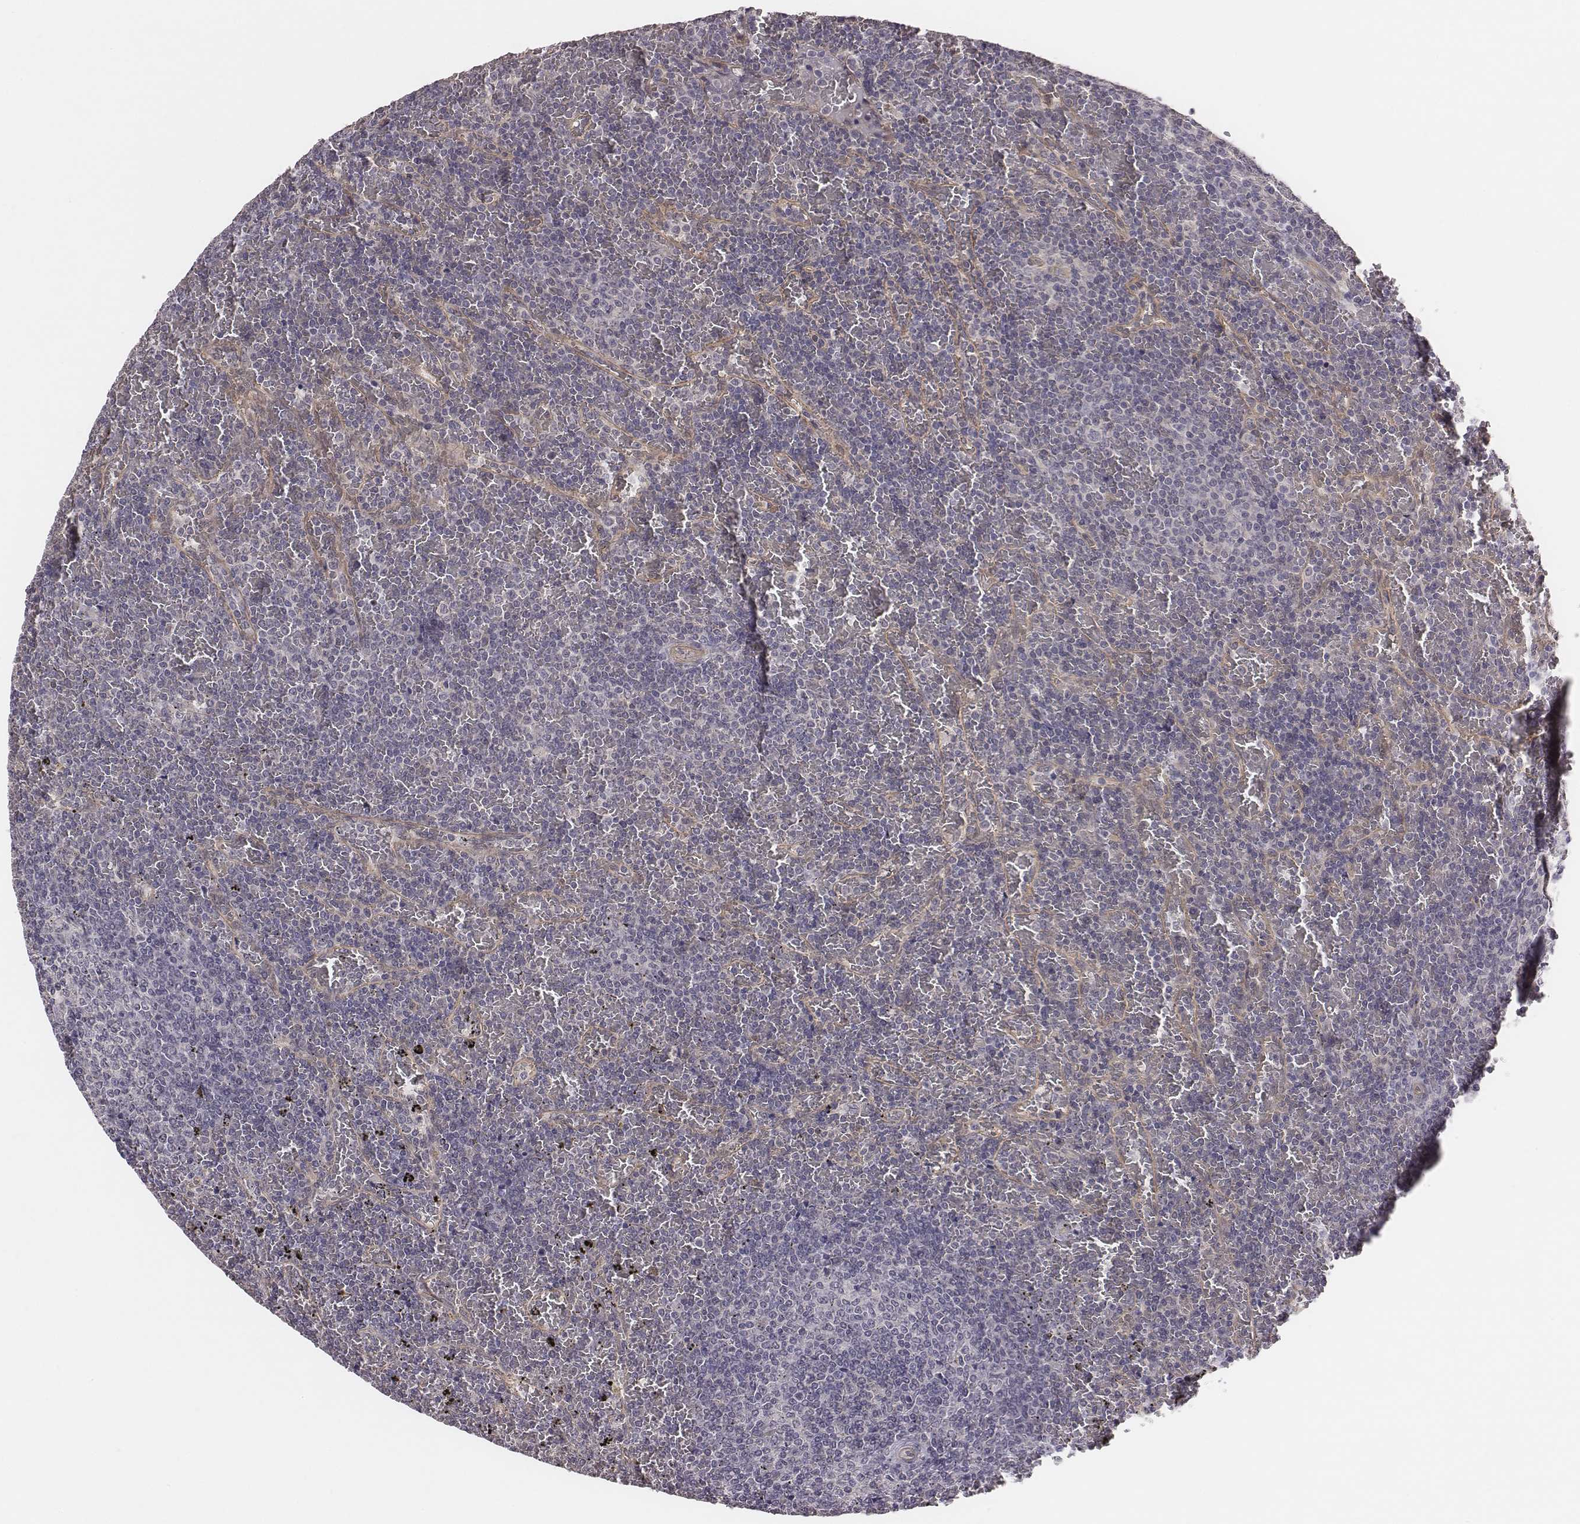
{"staining": {"intensity": "negative", "quantity": "none", "location": "none"}, "tissue": "lymphoma", "cell_type": "Tumor cells", "image_type": "cancer", "snomed": [{"axis": "morphology", "description": "Malignant lymphoma, non-Hodgkin's type, Low grade"}, {"axis": "topography", "description": "Spleen"}], "caption": "IHC photomicrograph of neoplastic tissue: human lymphoma stained with DAB demonstrates no significant protein positivity in tumor cells. The staining is performed using DAB brown chromogen with nuclei counter-stained in using hematoxylin.", "gene": "SCARF1", "patient": {"sex": "female", "age": 77}}